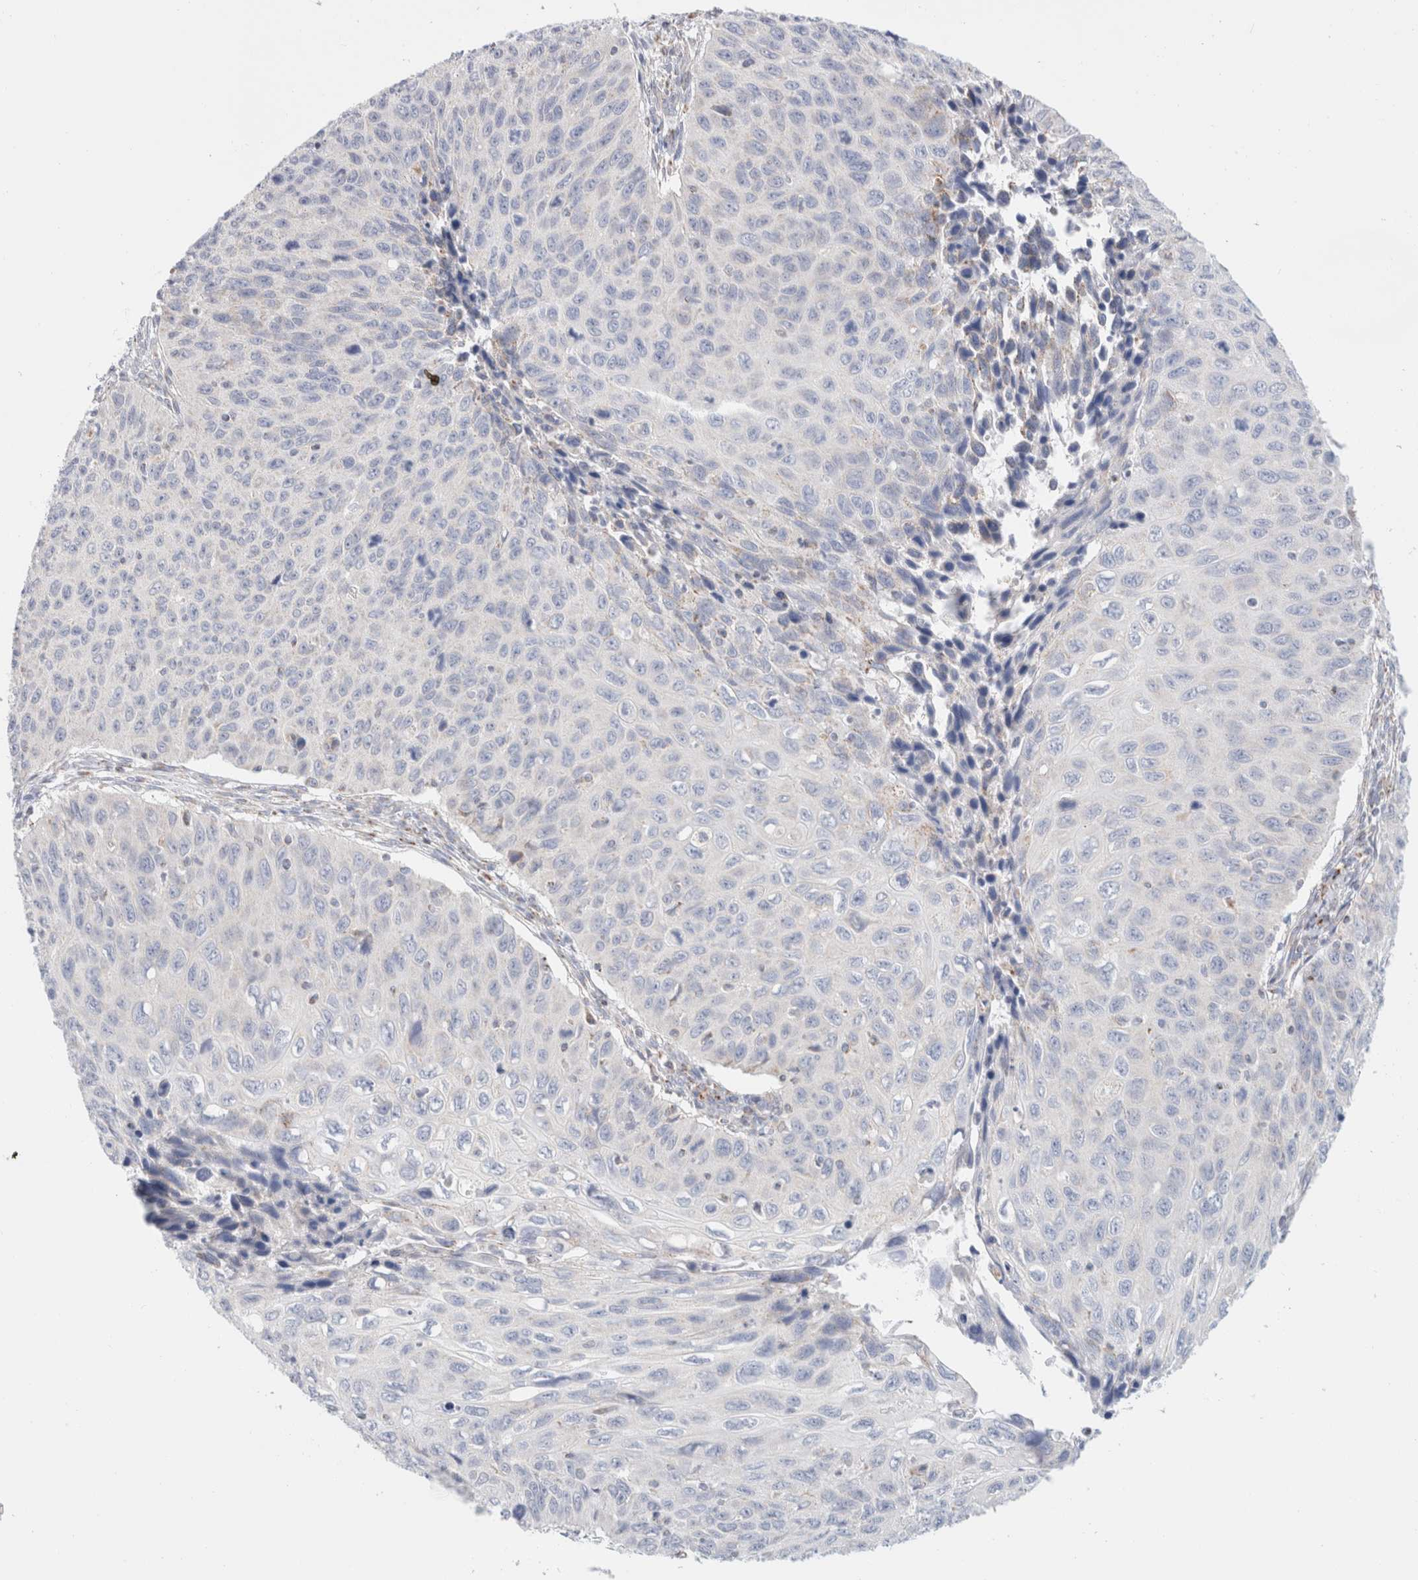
{"staining": {"intensity": "negative", "quantity": "none", "location": "none"}, "tissue": "cervical cancer", "cell_type": "Tumor cells", "image_type": "cancer", "snomed": [{"axis": "morphology", "description": "Squamous cell carcinoma, NOS"}, {"axis": "topography", "description": "Cervix"}], "caption": "This is an immunohistochemistry (IHC) image of cervical cancer. There is no positivity in tumor cells.", "gene": "ATP6V1C1", "patient": {"sex": "female", "age": 53}}